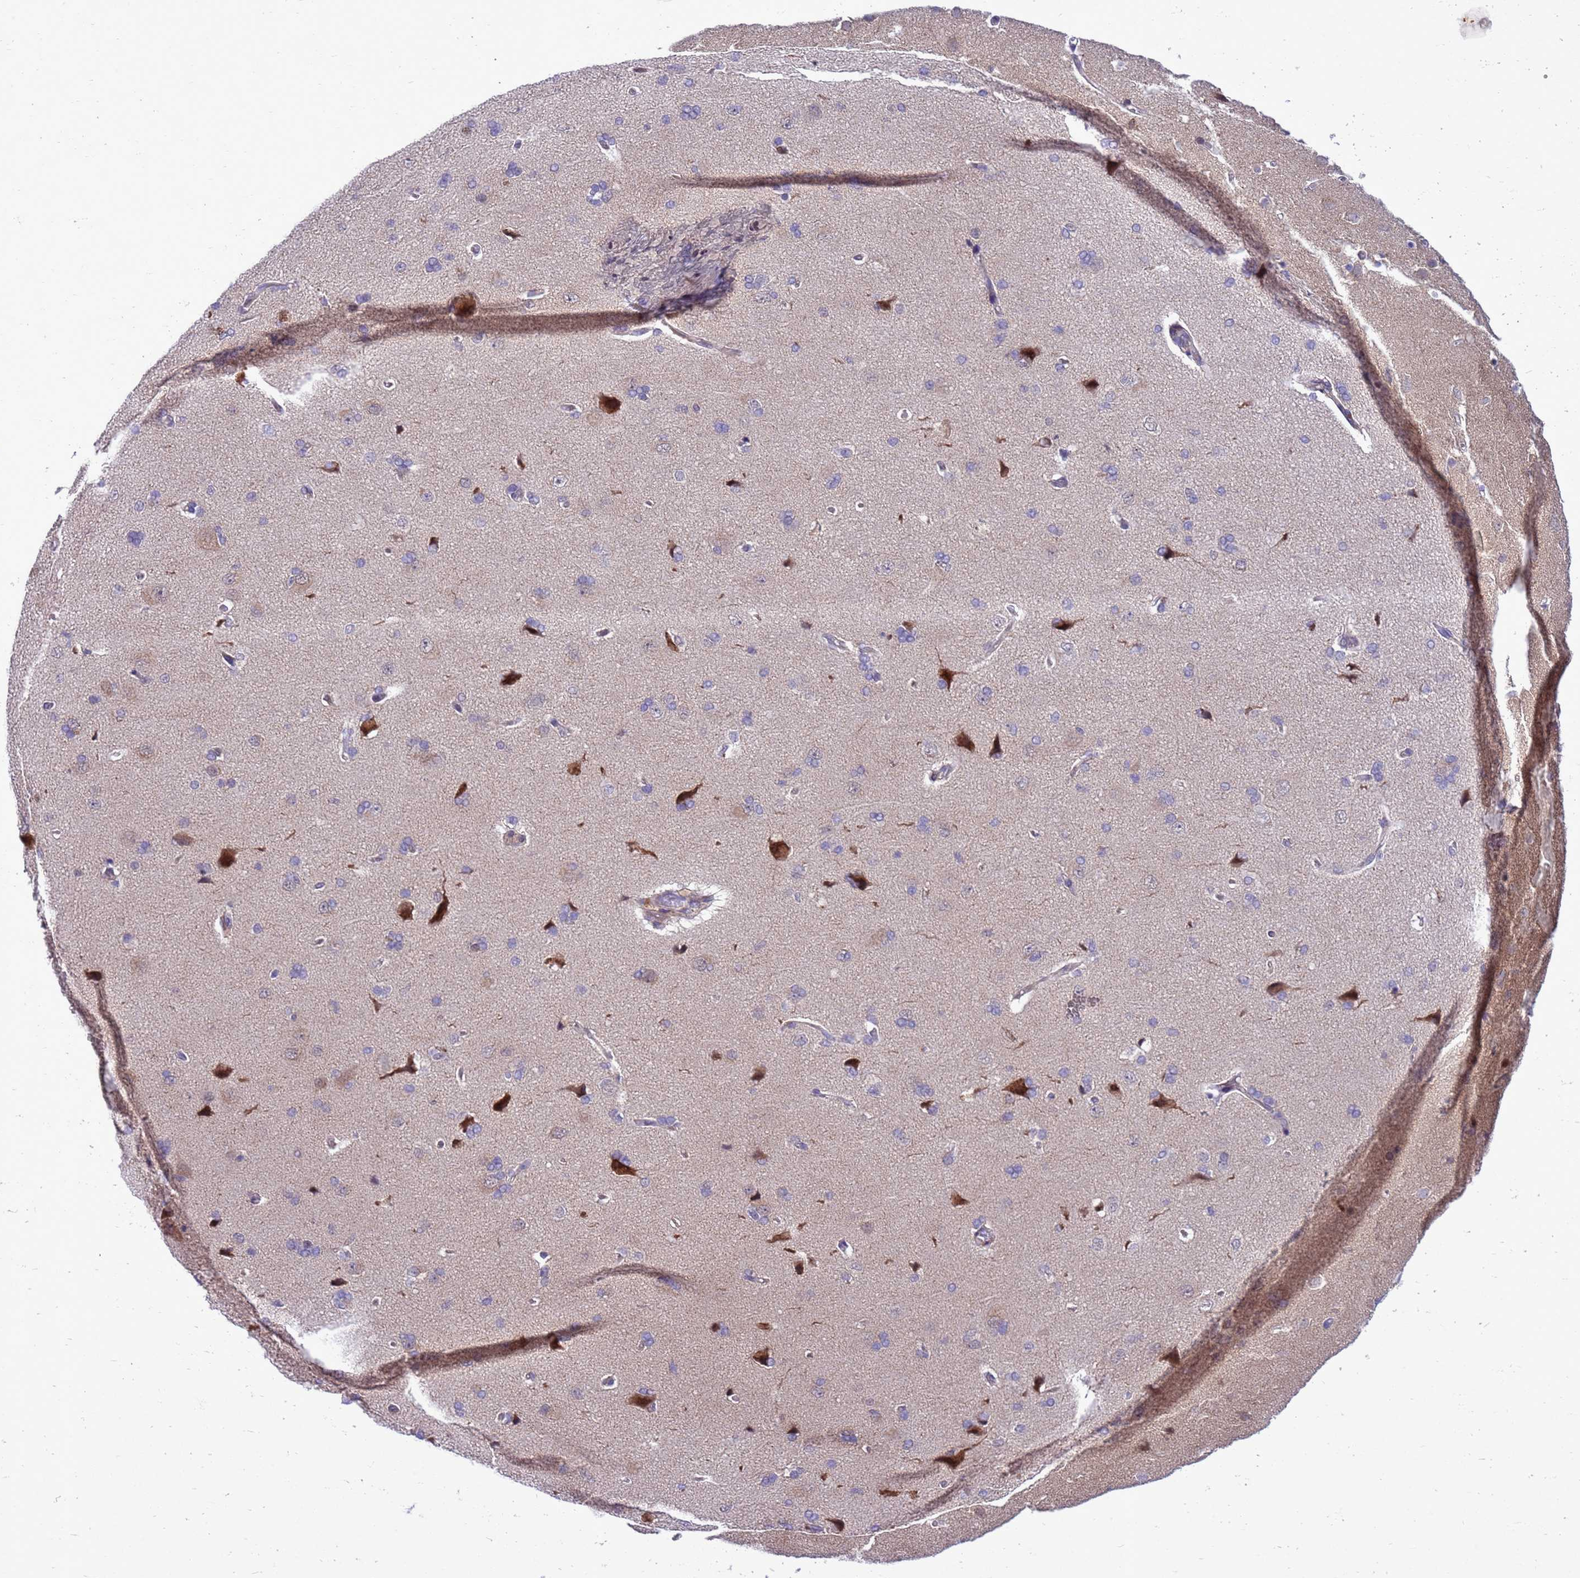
{"staining": {"intensity": "weak", "quantity": "<25%", "location": "cytoplasmic/membranous"}, "tissue": "cerebral cortex", "cell_type": "Endothelial cells", "image_type": "normal", "snomed": [{"axis": "morphology", "description": "Normal tissue, NOS"}, {"axis": "topography", "description": "Cerebral cortex"}], "caption": "DAB (3,3'-diaminobenzidine) immunohistochemical staining of unremarkable cerebral cortex exhibits no significant expression in endothelial cells.", "gene": "RASD1", "patient": {"sex": "male", "age": 62}}